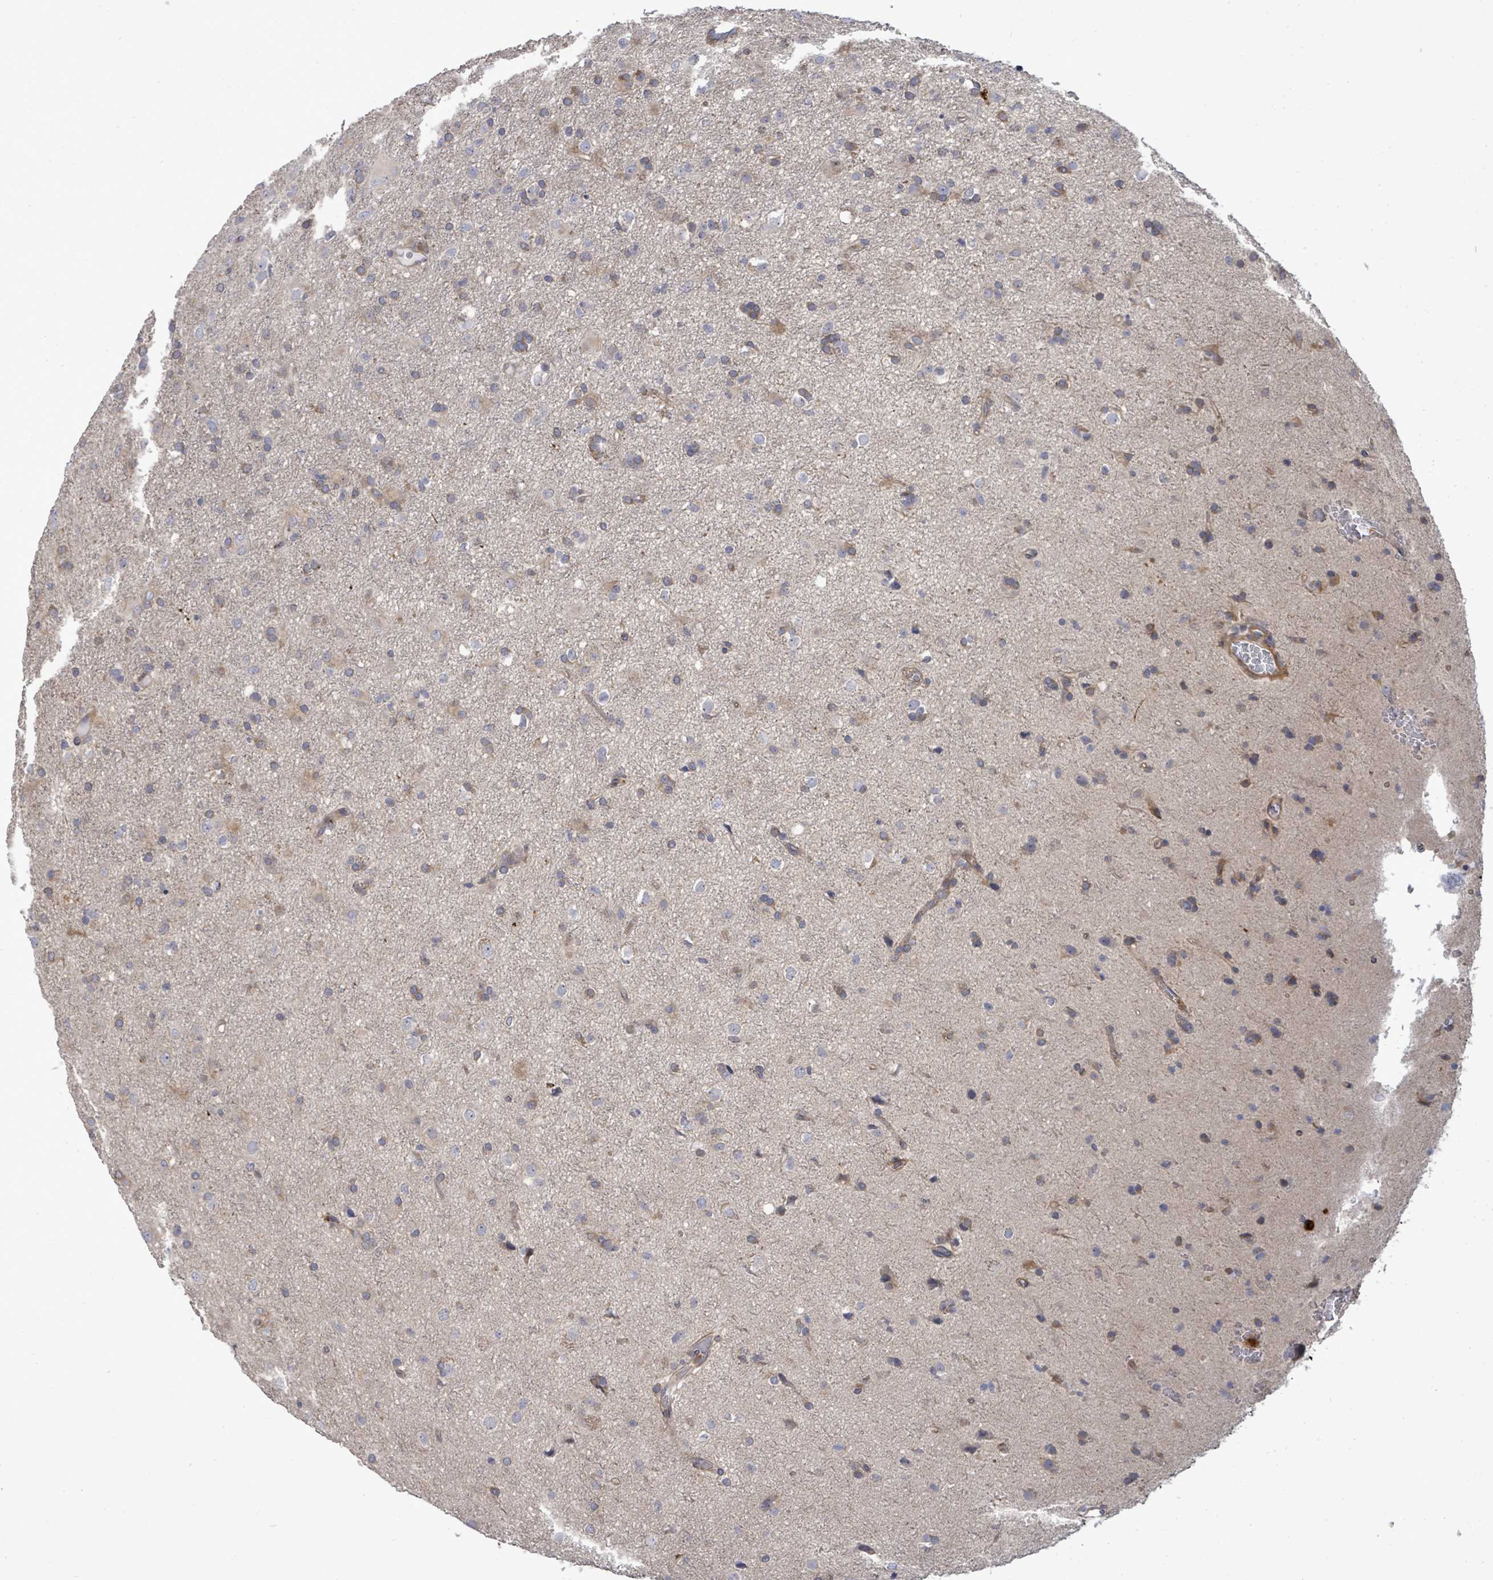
{"staining": {"intensity": "weak", "quantity": "<25%", "location": "cytoplasmic/membranous"}, "tissue": "glioma", "cell_type": "Tumor cells", "image_type": "cancer", "snomed": [{"axis": "morphology", "description": "Glioma, malignant, Low grade"}, {"axis": "topography", "description": "Brain"}], "caption": "Immunohistochemistry (IHC) image of neoplastic tissue: glioma stained with DAB exhibits no significant protein expression in tumor cells.", "gene": "SAR1A", "patient": {"sex": "male", "age": 65}}